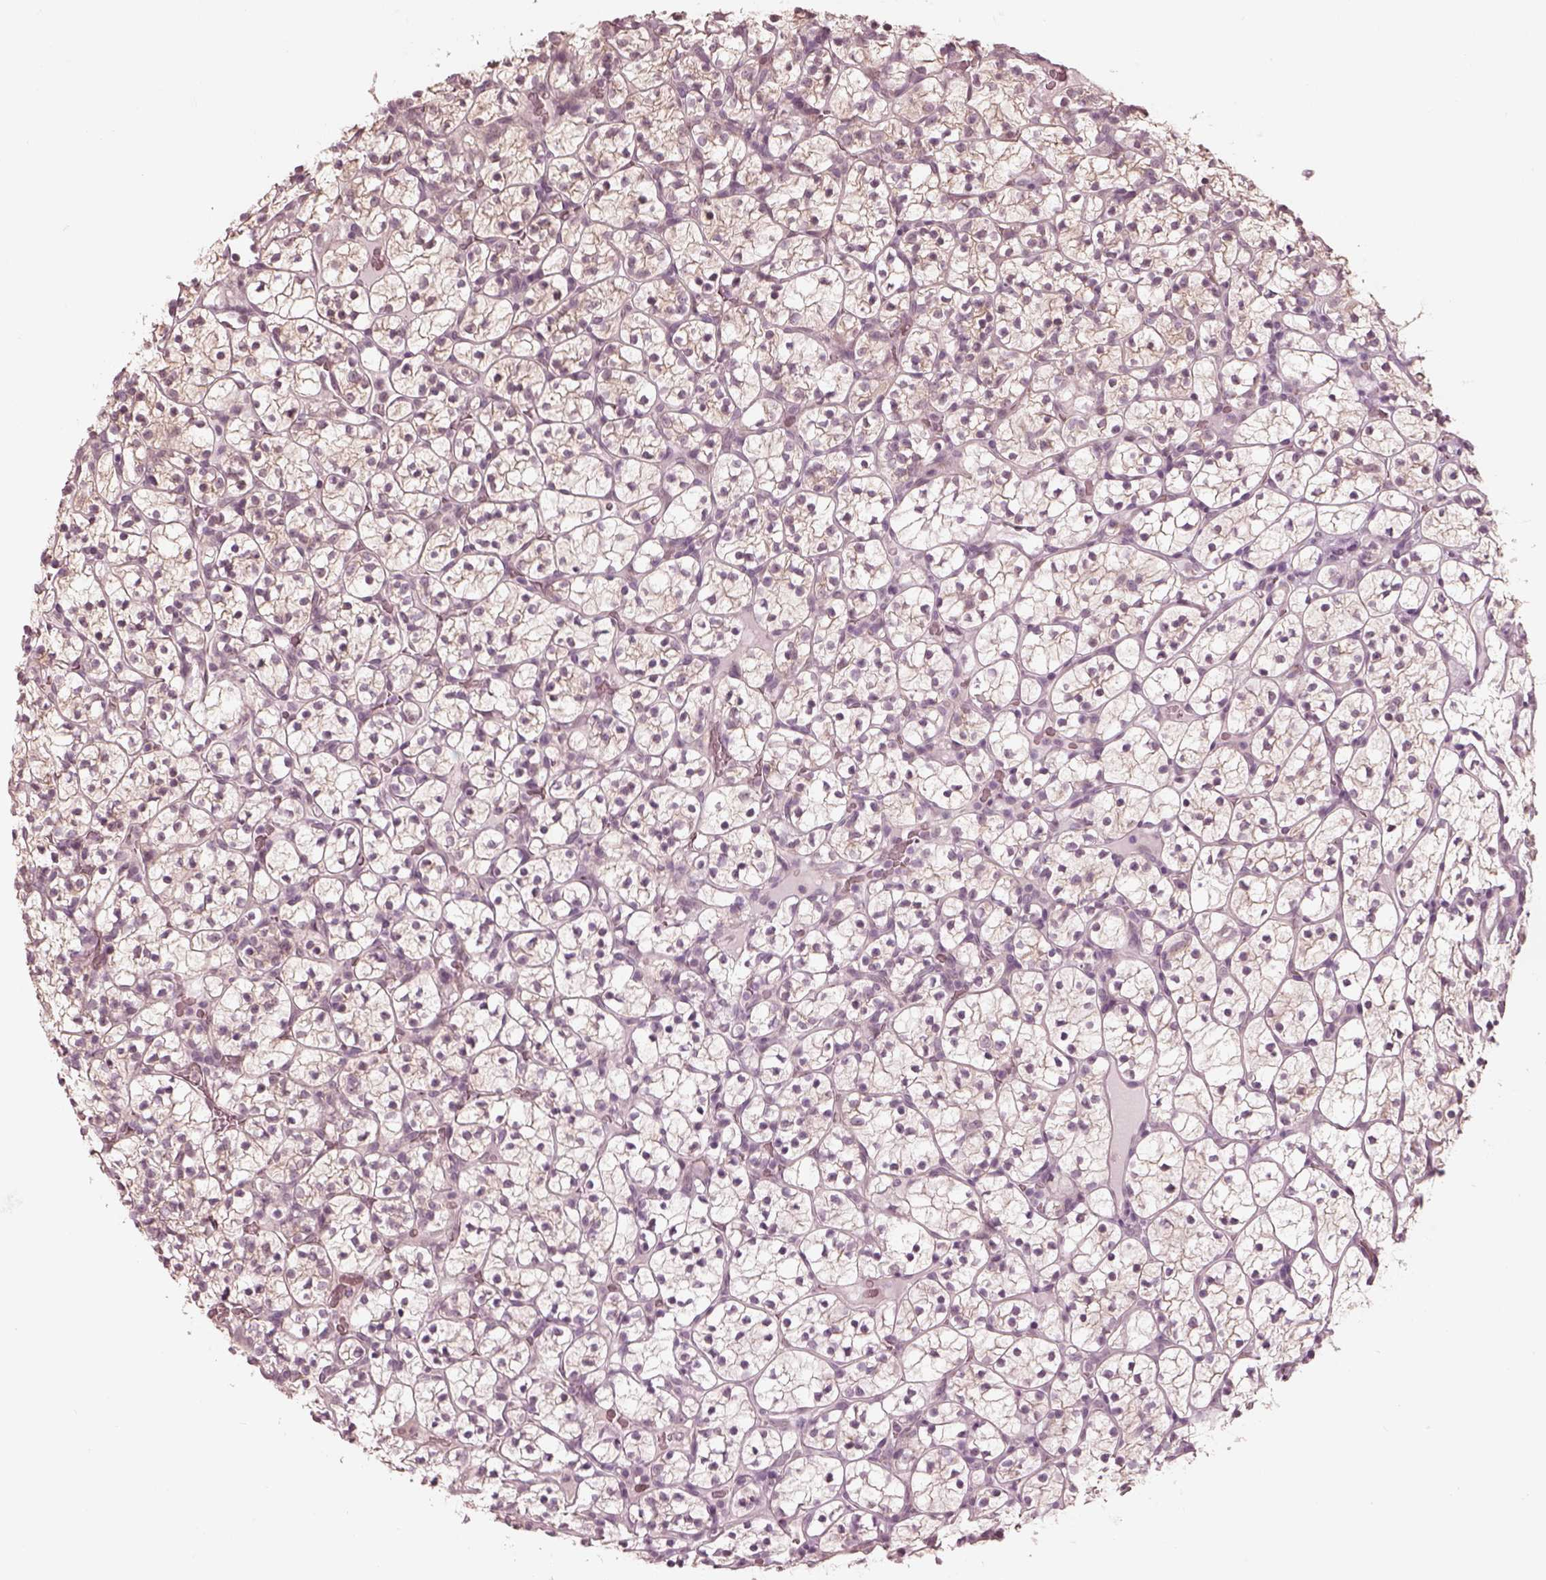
{"staining": {"intensity": "negative", "quantity": "none", "location": "none"}, "tissue": "renal cancer", "cell_type": "Tumor cells", "image_type": "cancer", "snomed": [{"axis": "morphology", "description": "Adenocarcinoma, NOS"}, {"axis": "topography", "description": "Kidney"}], "caption": "DAB (3,3'-diaminobenzidine) immunohistochemical staining of renal cancer shows no significant positivity in tumor cells.", "gene": "IQCB1", "patient": {"sex": "female", "age": 89}}